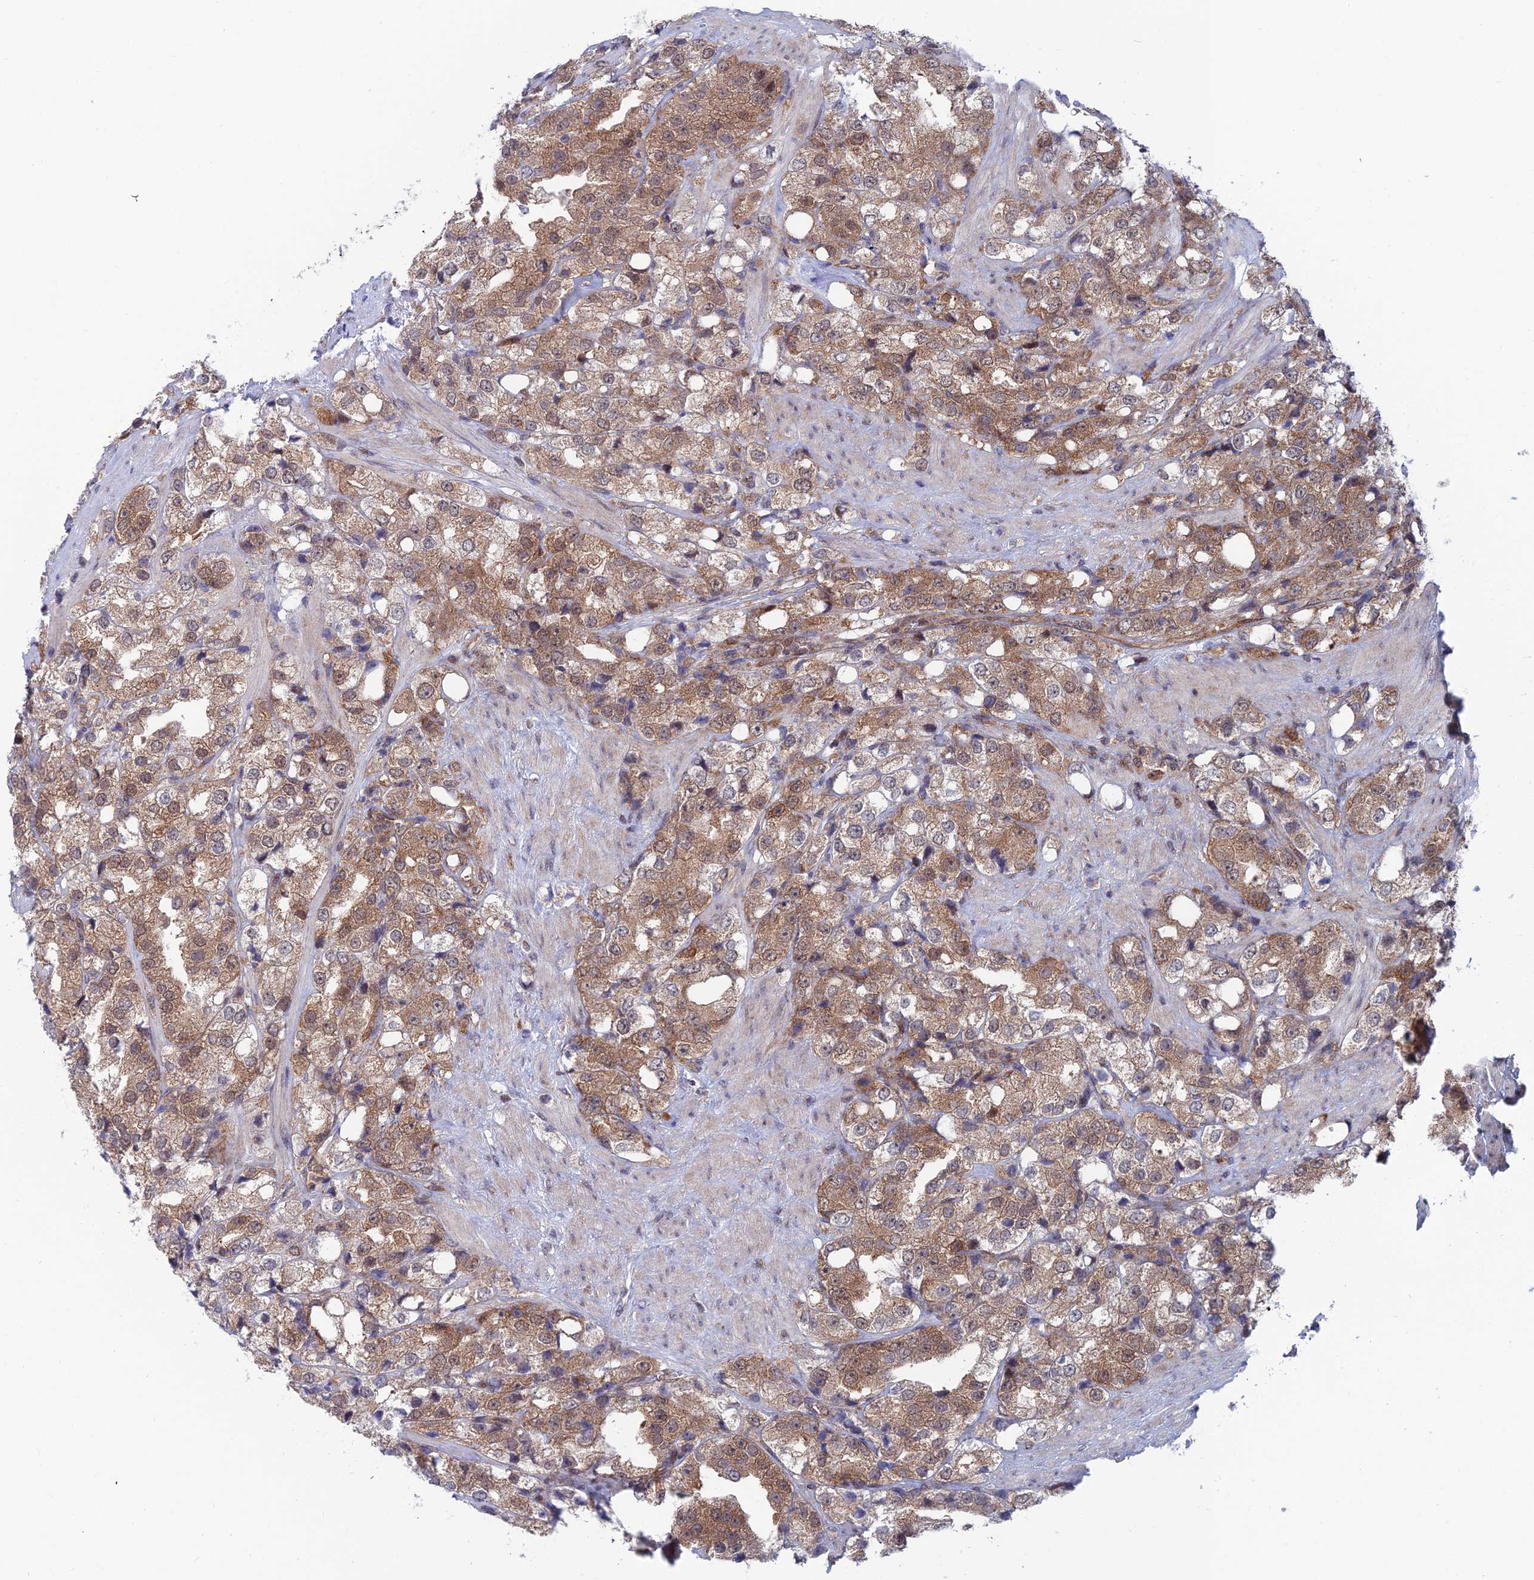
{"staining": {"intensity": "moderate", "quantity": ">75%", "location": "cytoplasmic/membranous,nuclear"}, "tissue": "prostate cancer", "cell_type": "Tumor cells", "image_type": "cancer", "snomed": [{"axis": "morphology", "description": "Adenocarcinoma, NOS"}, {"axis": "topography", "description": "Prostate"}], "caption": "A histopathology image of prostate cancer (adenocarcinoma) stained for a protein exhibits moderate cytoplasmic/membranous and nuclear brown staining in tumor cells.", "gene": "IGBP1", "patient": {"sex": "male", "age": 79}}